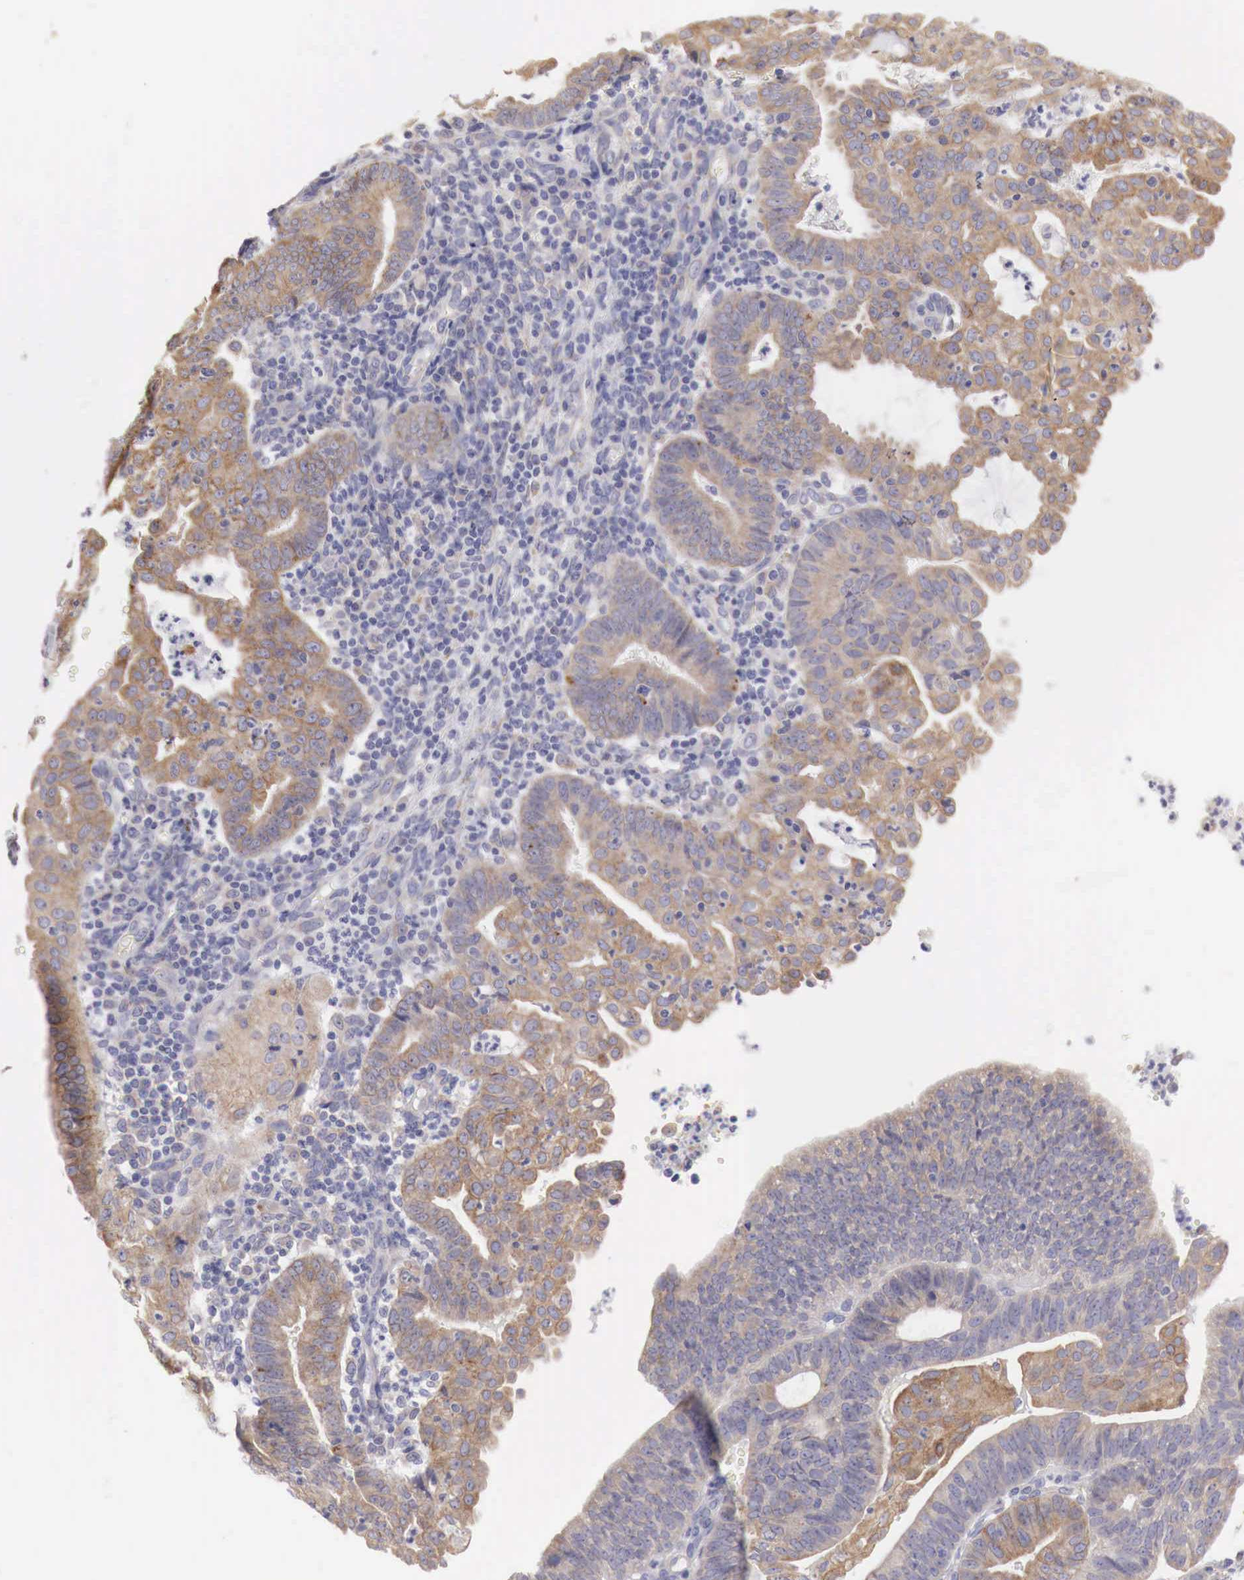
{"staining": {"intensity": "moderate", "quantity": ">75%", "location": "cytoplasmic/membranous"}, "tissue": "endometrial cancer", "cell_type": "Tumor cells", "image_type": "cancer", "snomed": [{"axis": "morphology", "description": "Adenocarcinoma, NOS"}, {"axis": "topography", "description": "Endometrium"}], "caption": "Protein staining shows moderate cytoplasmic/membranous expression in about >75% of tumor cells in adenocarcinoma (endometrial).", "gene": "NSDHL", "patient": {"sex": "female", "age": 60}}